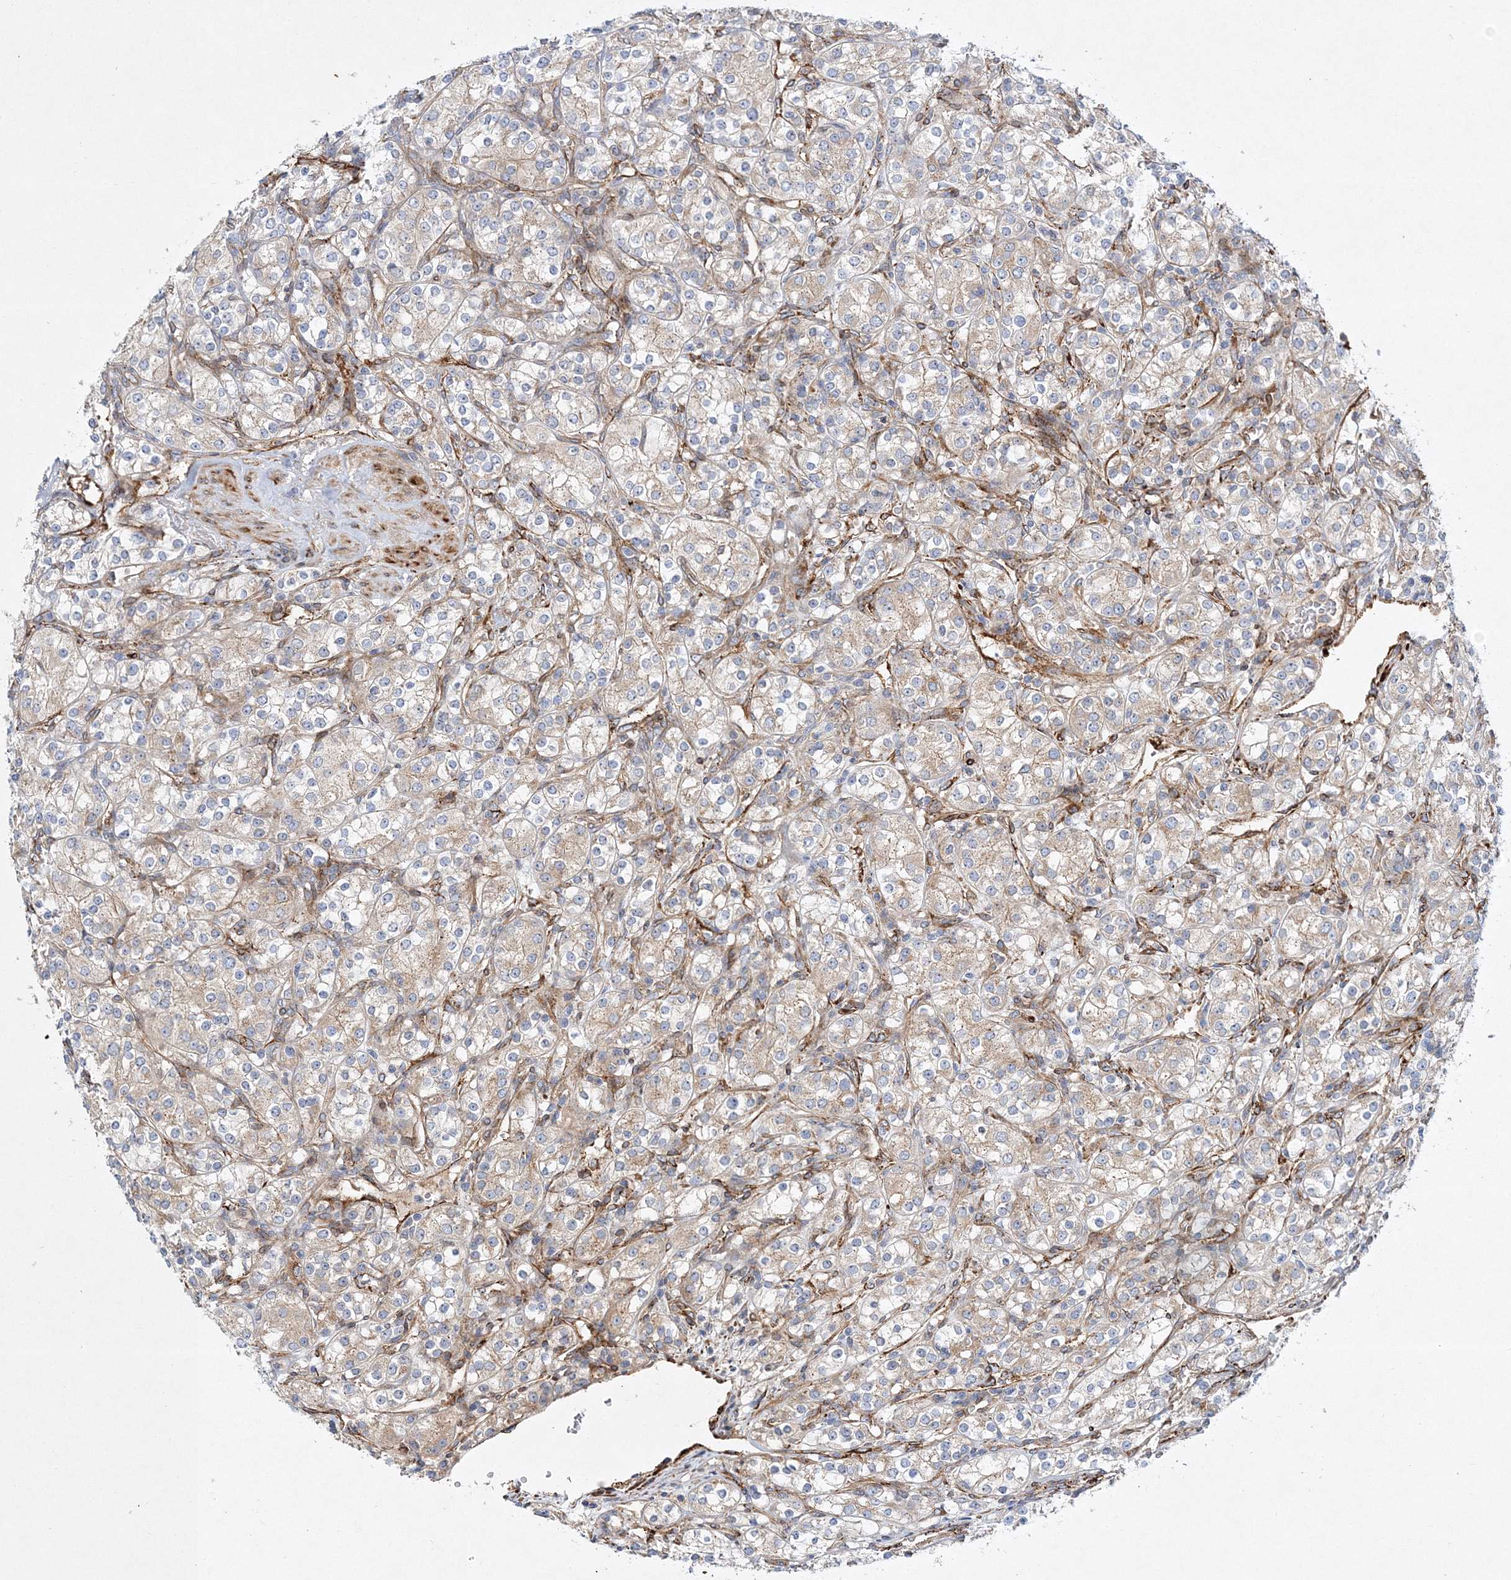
{"staining": {"intensity": "weak", "quantity": "<25%", "location": "cytoplasmic/membranous"}, "tissue": "renal cancer", "cell_type": "Tumor cells", "image_type": "cancer", "snomed": [{"axis": "morphology", "description": "Adenocarcinoma, NOS"}, {"axis": "topography", "description": "Kidney"}], "caption": "The histopathology image displays no significant staining in tumor cells of renal cancer. (DAB (3,3'-diaminobenzidine) immunohistochemistry, high magnification).", "gene": "ZFYVE16", "patient": {"sex": "male", "age": 77}}